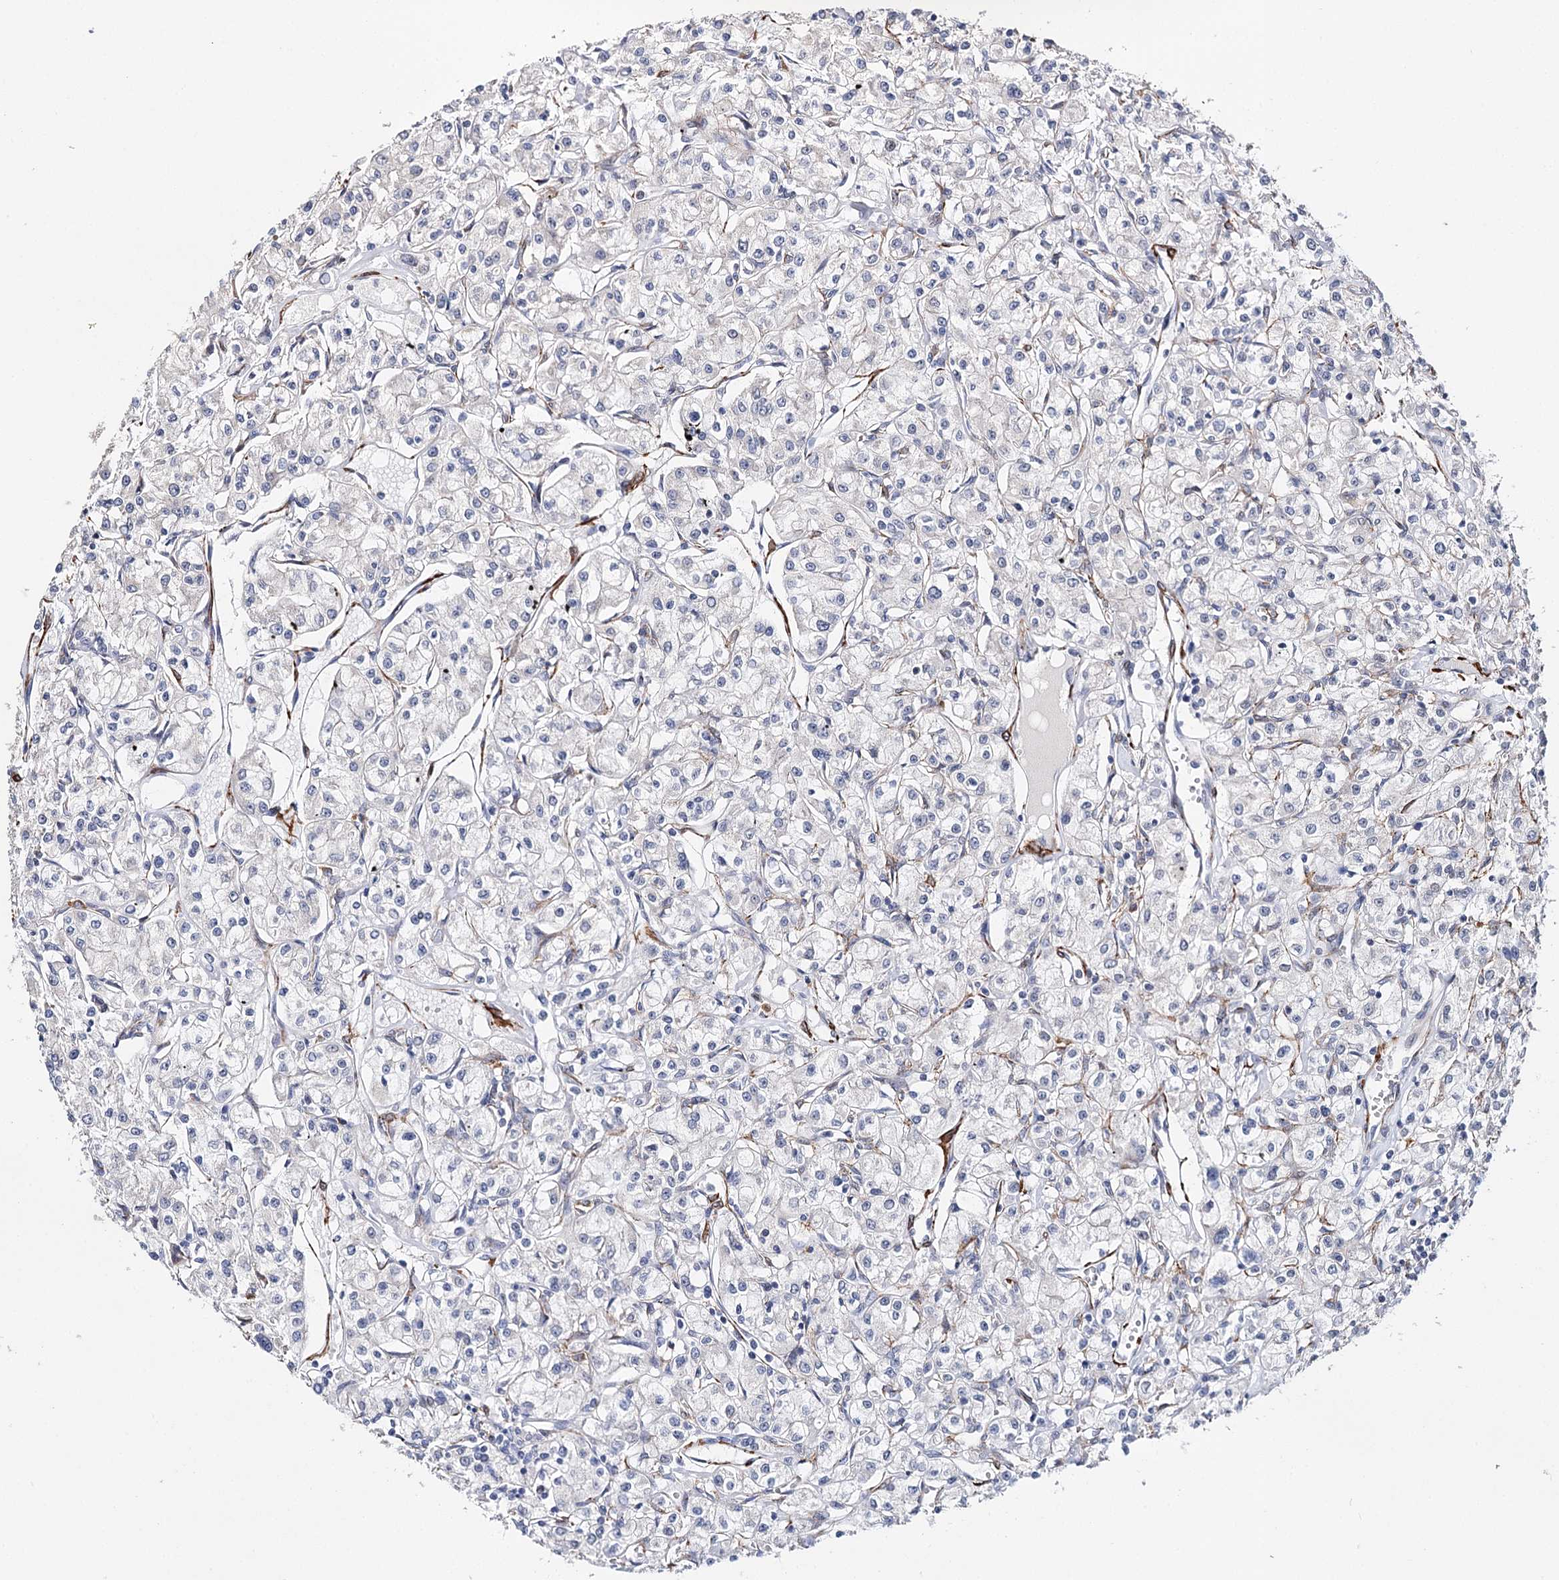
{"staining": {"intensity": "negative", "quantity": "none", "location": "none"}, "tissue": "renal cancer", "cell_type": "Tumor cells", "image_type": "cancer", "snomed": [{"axis": "morphology", "description": "Adenocarcinoma, NOS"}, {"axis": "topography", "description": "Kidney"}], "caption": "Tumor cells are negative for protein expression in human renal cancer.", "gene": "CFAP46", "patient": {"sex": "female", "age": 59}}